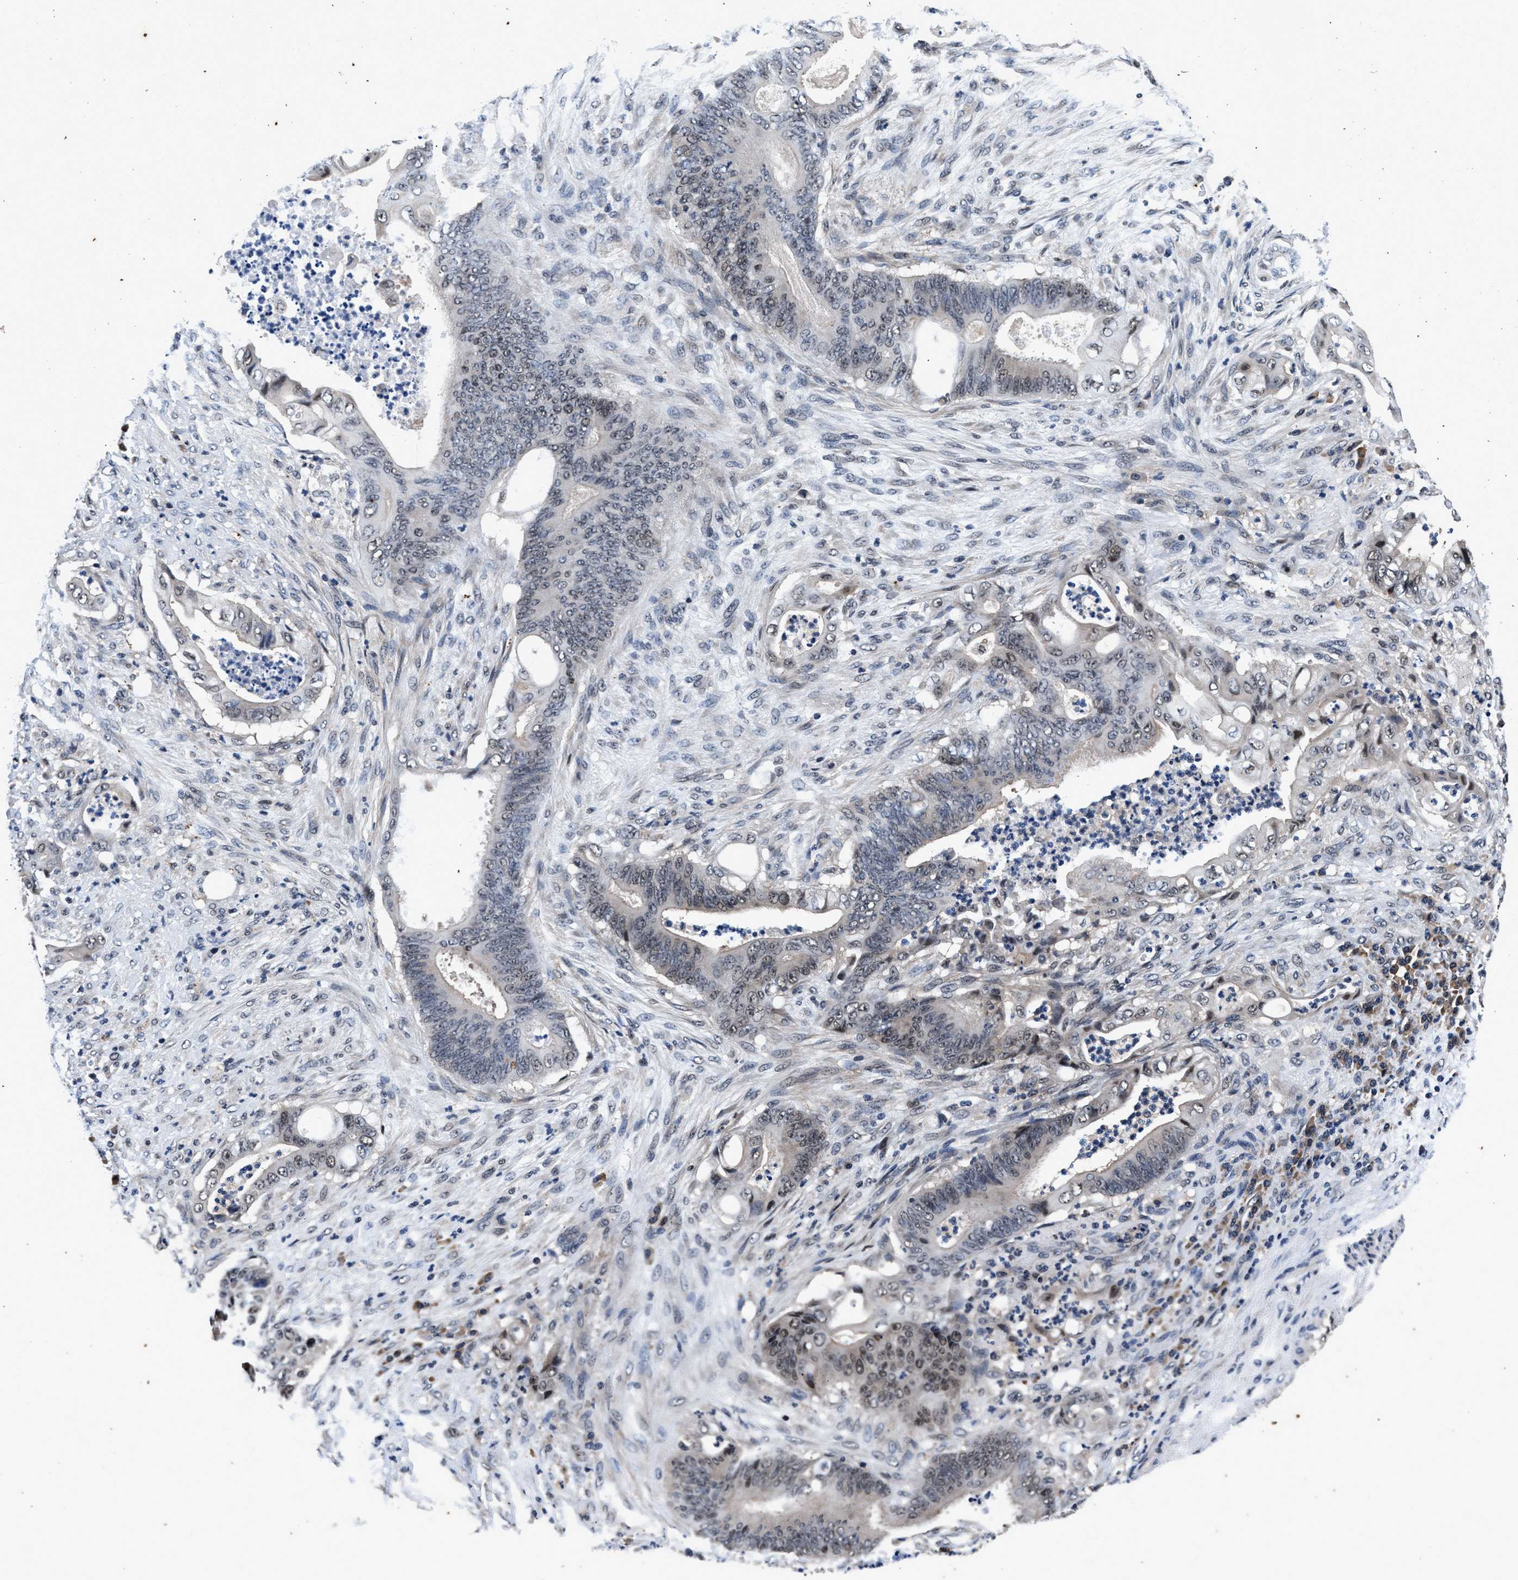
{"staining": {"intensity": "weak", "quantity": "<25%", "location": "nuclear"}, "tissue": "stomach cancer", "cell_type": "Tumor cells", "image_type": "cancer", "snomed": [{"axis": "morphology", "description": "Adenocarcinoma, NOS"}, {"axis": "topography", "description": "Stomach"}], "caption": "This is an IHC photomicrograph of human stomach adenocarcinoma. There is no positivity in tumor cells.", "gene": "USP16", "patient": {"sex": "female", "age": 73}}